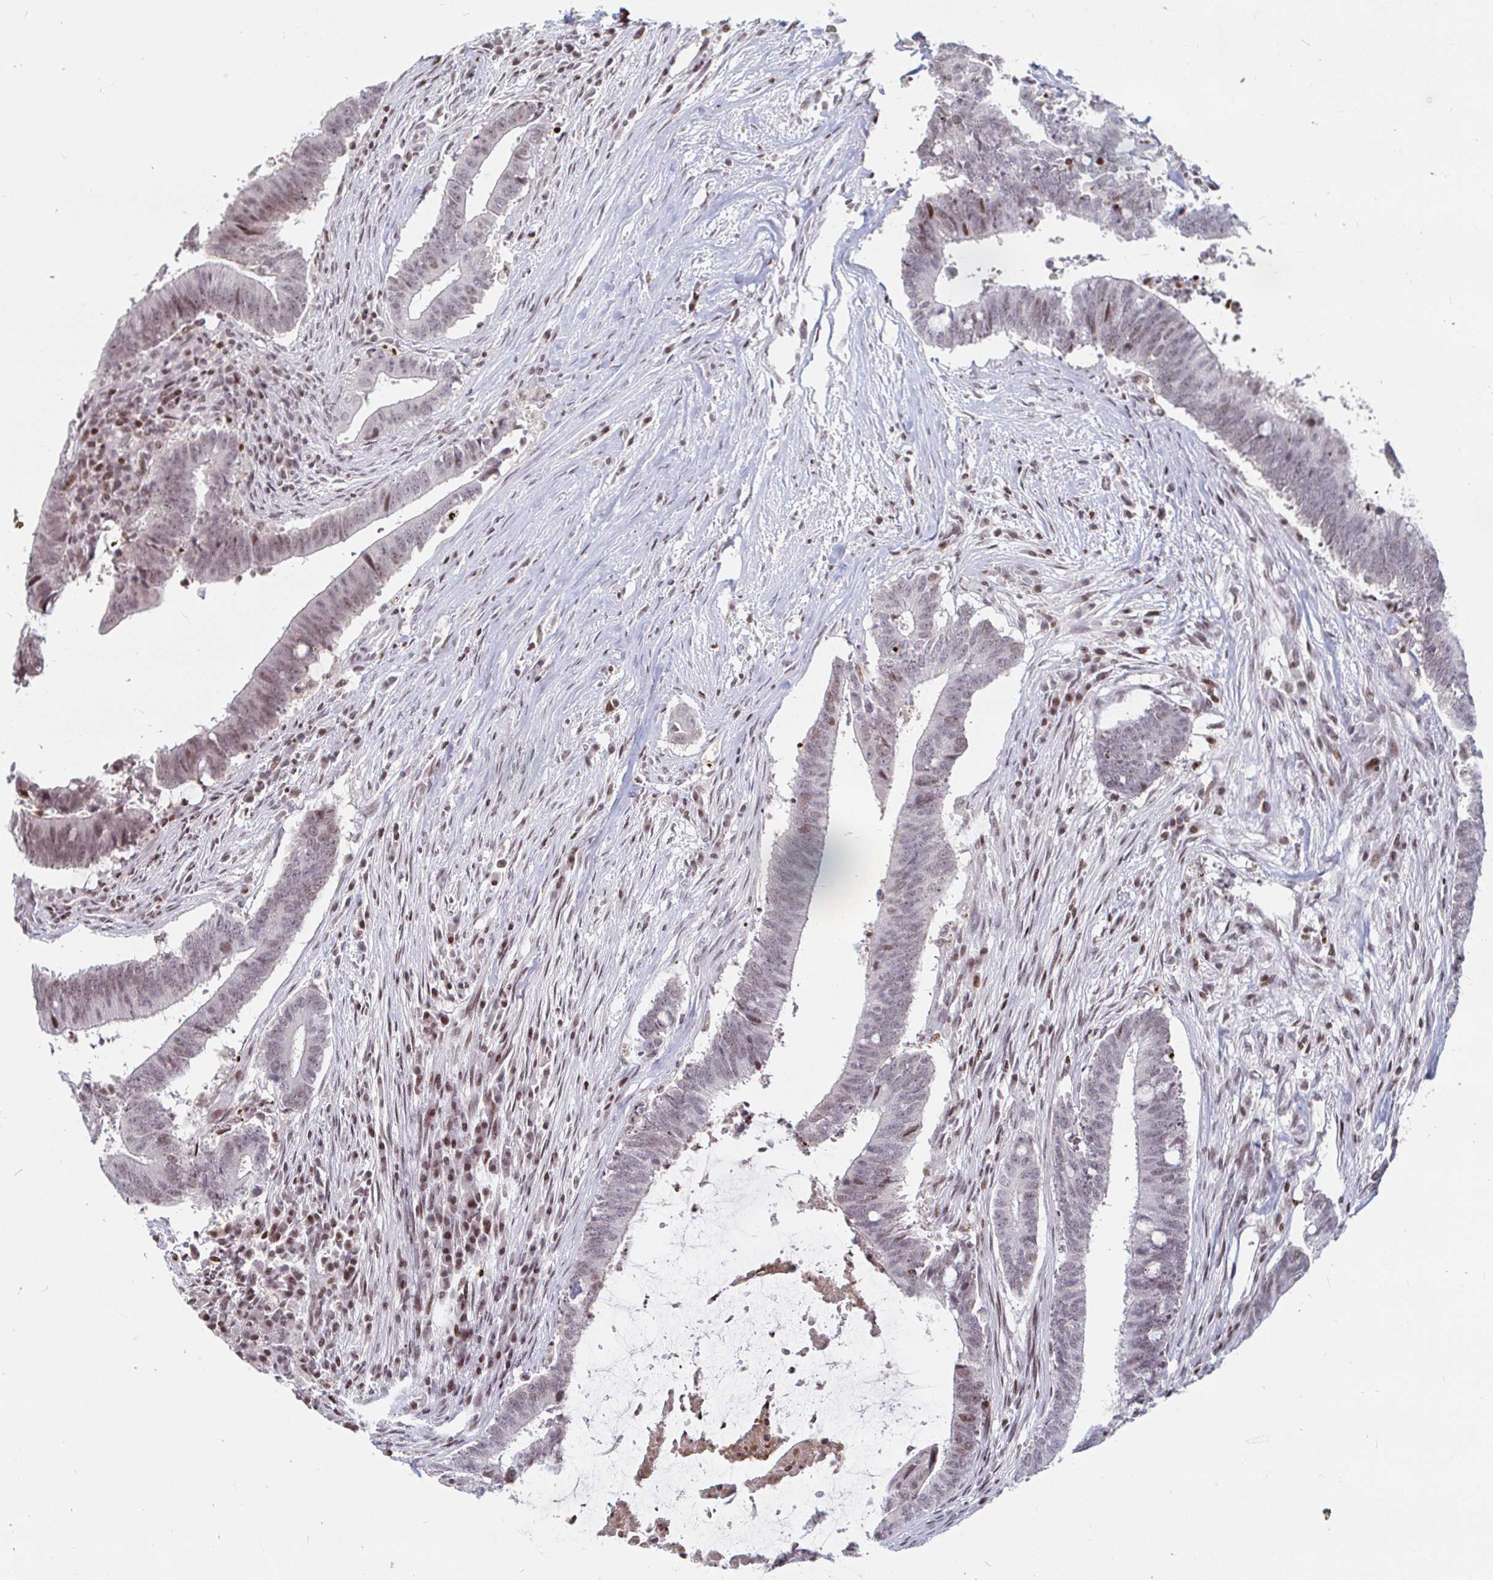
{"staining": {"intensity": "weak", "quantity": "25%-75%", "location": "nuclear"}, "tissue": "colorectal cancer", "cell_type": "Tumor cells", "image_type": "cancer", "snomed": [{"axis": "morphology", "description": "Adenocarcinoma, NOS"}, {"axis": "topography", "description": "Colon"}], "caption": "Human adenocarcinoma (colorectal) stained for a protein (brown) reveals weak nuclear positive staining in about 25%-75% of tumor cells.", "gene": "HOXC10", "patient": {"sex": "female", "age": 43}}